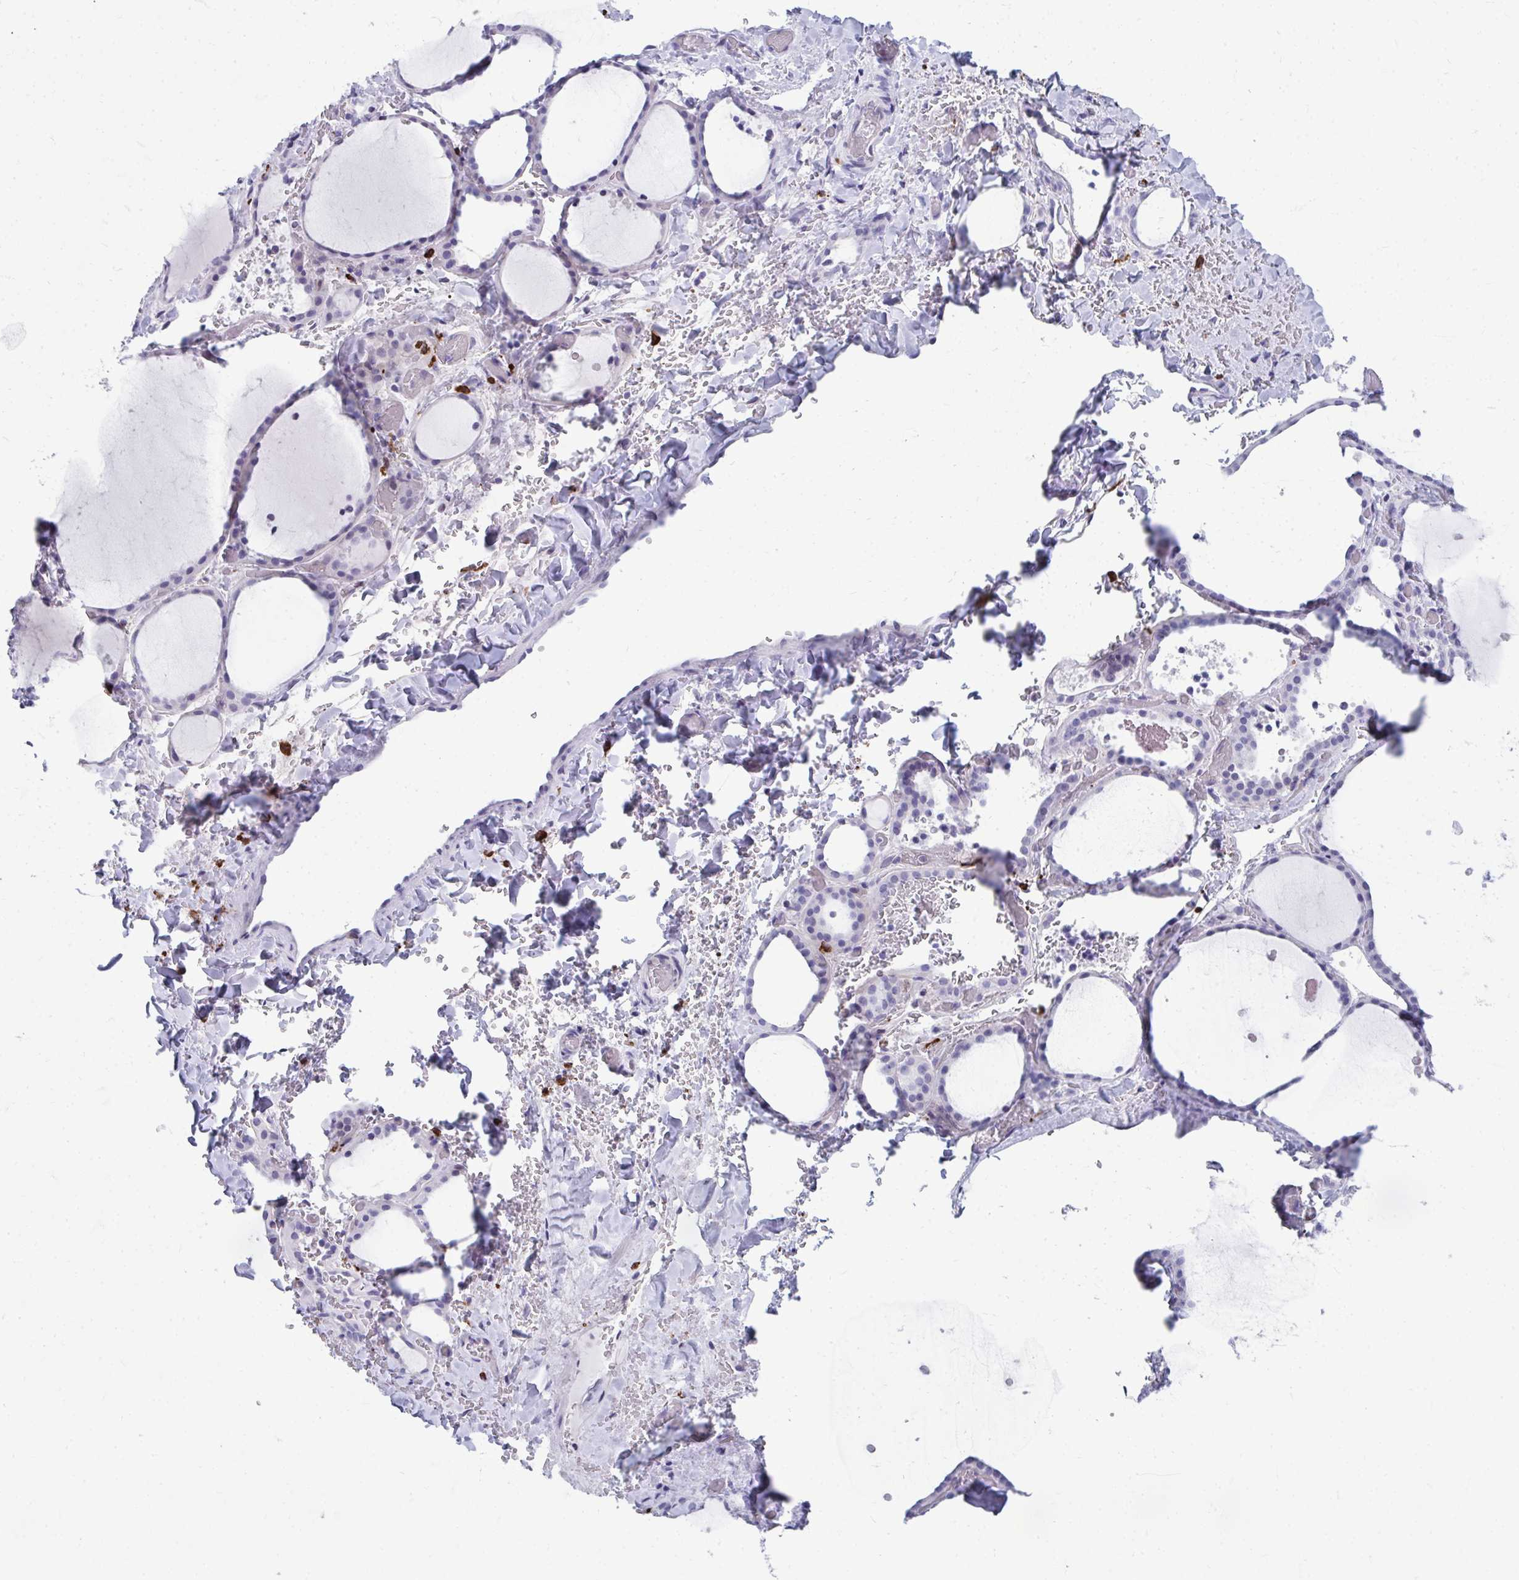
{"staining": {"intensity": "negative", "quantity": "none", "location": "none"}, "tissue": "thyroid gland", "cell_type": "Glandular cells", "image_type": "normal", "snomed": [{"axis": "morphology", "description": "Normal tissue, NOS"}, {"axis": "topography", "description": "Thyroid gland"}], "caption": "Immunohistochemistry of normal thyroid gland displays no staining in glandular cells. (DAB (3,3'-diaminobenzidine) immunohistochemistry (IHC) visualized using brightfield microscopy, high magnification).", "gene": "CD163", "patient": {"sex": "female", "age": 36}}